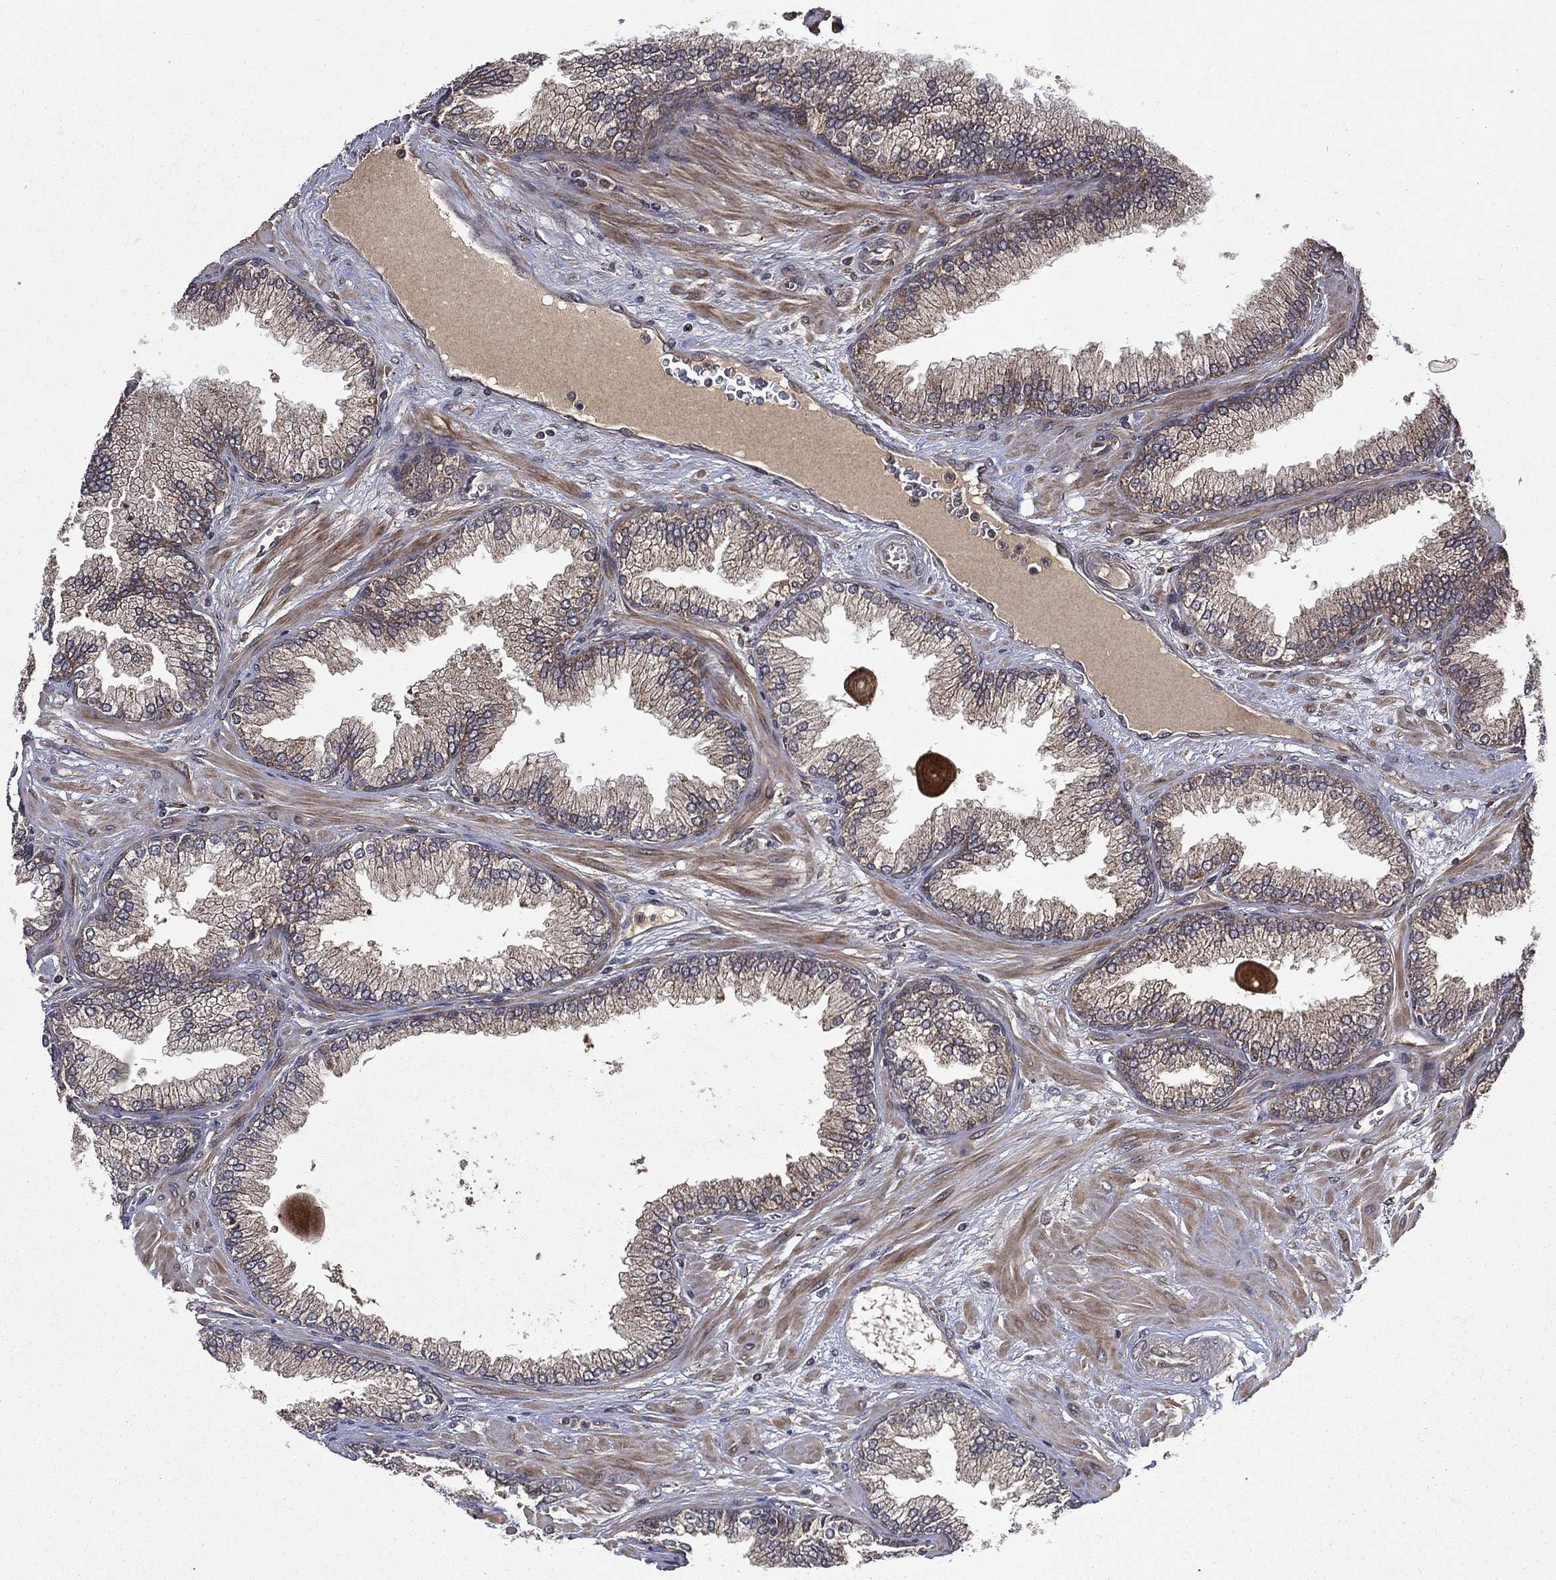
{"staining": {"intensity": "moderate", "quantity": "25%-75%", "location": "cytoplasmic/membranous"}, "tissue": "prostate cancer", "cell_type": "Tumor cells", "image_type": "cancer", "snomed": [{"axis": "morphology", "description": "Adenocarcinoma, Low grade"}, {"axis": "topography", "description": "Prostate"}], "caption": "Immunohistochemistry (IHC) staining of prostate cancer, which shows medium levels of moderate cytoplasmic/membranous positivity in about 25%-75% of tumor cells indicating moderate cytoplasmic/membranous protein expression. The staining was performed using DAB (brown) for protein detection and nuclei were counterstained in hematoxylin (blue).", "gene": "RAB11FIP4", "patient": {"sex": "male", "age": 69}}